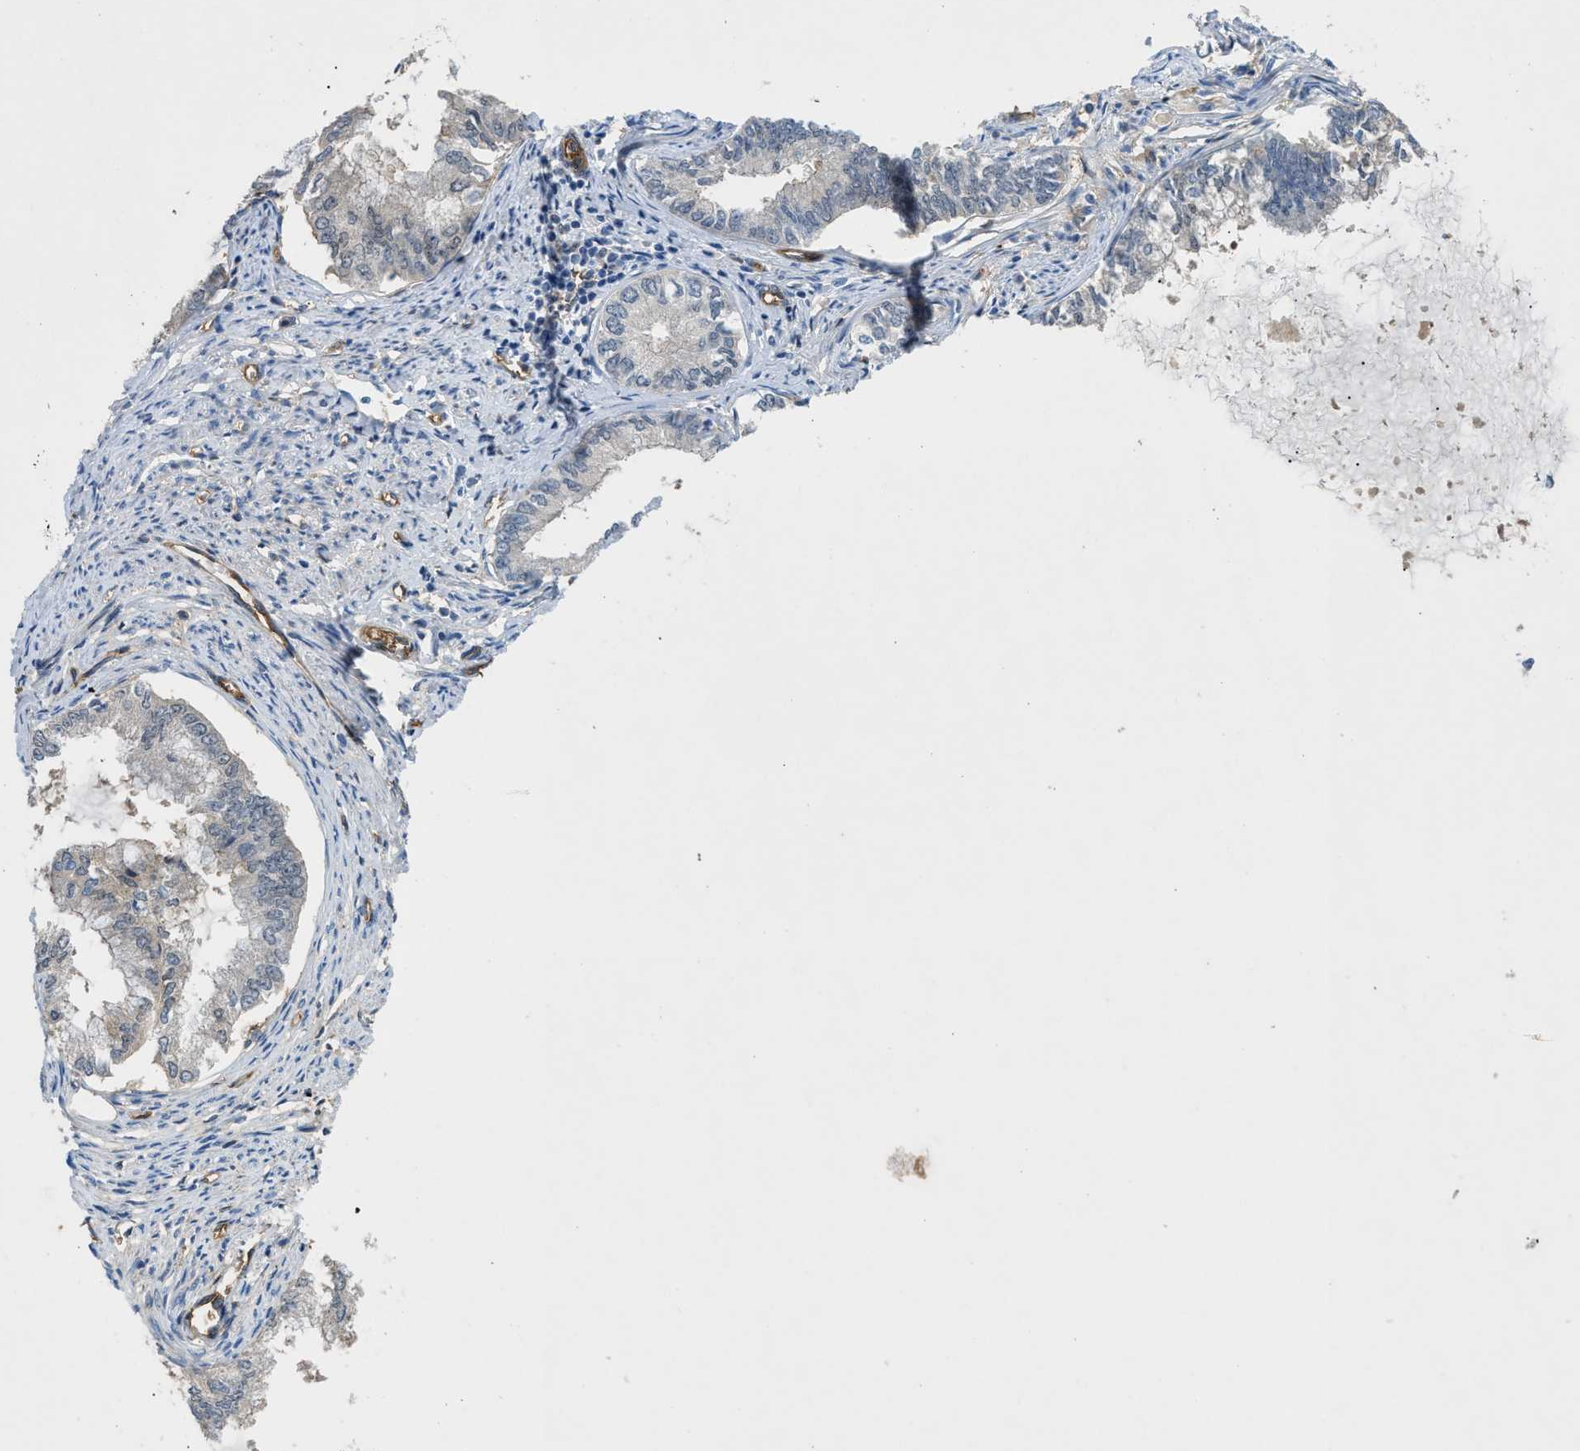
{"staining": {"intensity": "negative", "quantity": "none", "location": "none"}, "tissue": "endometrial cancer", "cell_type": "Tumor cells", "image_type": "cancer", "snomed": [{"axis": "morphology", "description": "Adenocarcinoma, NOS"}, {"axis": "topography", "description": "Endometrium"}], "caption": "The photomicrograph exhibits no staining of tumor cells in endometrial cancer. (DAB (3,3'-diaminobenzidine) immunohistochemistry with hematoxylin counter stain).", "gene": "TRAK2", "patient": {"sex": "female", "age": 86}}